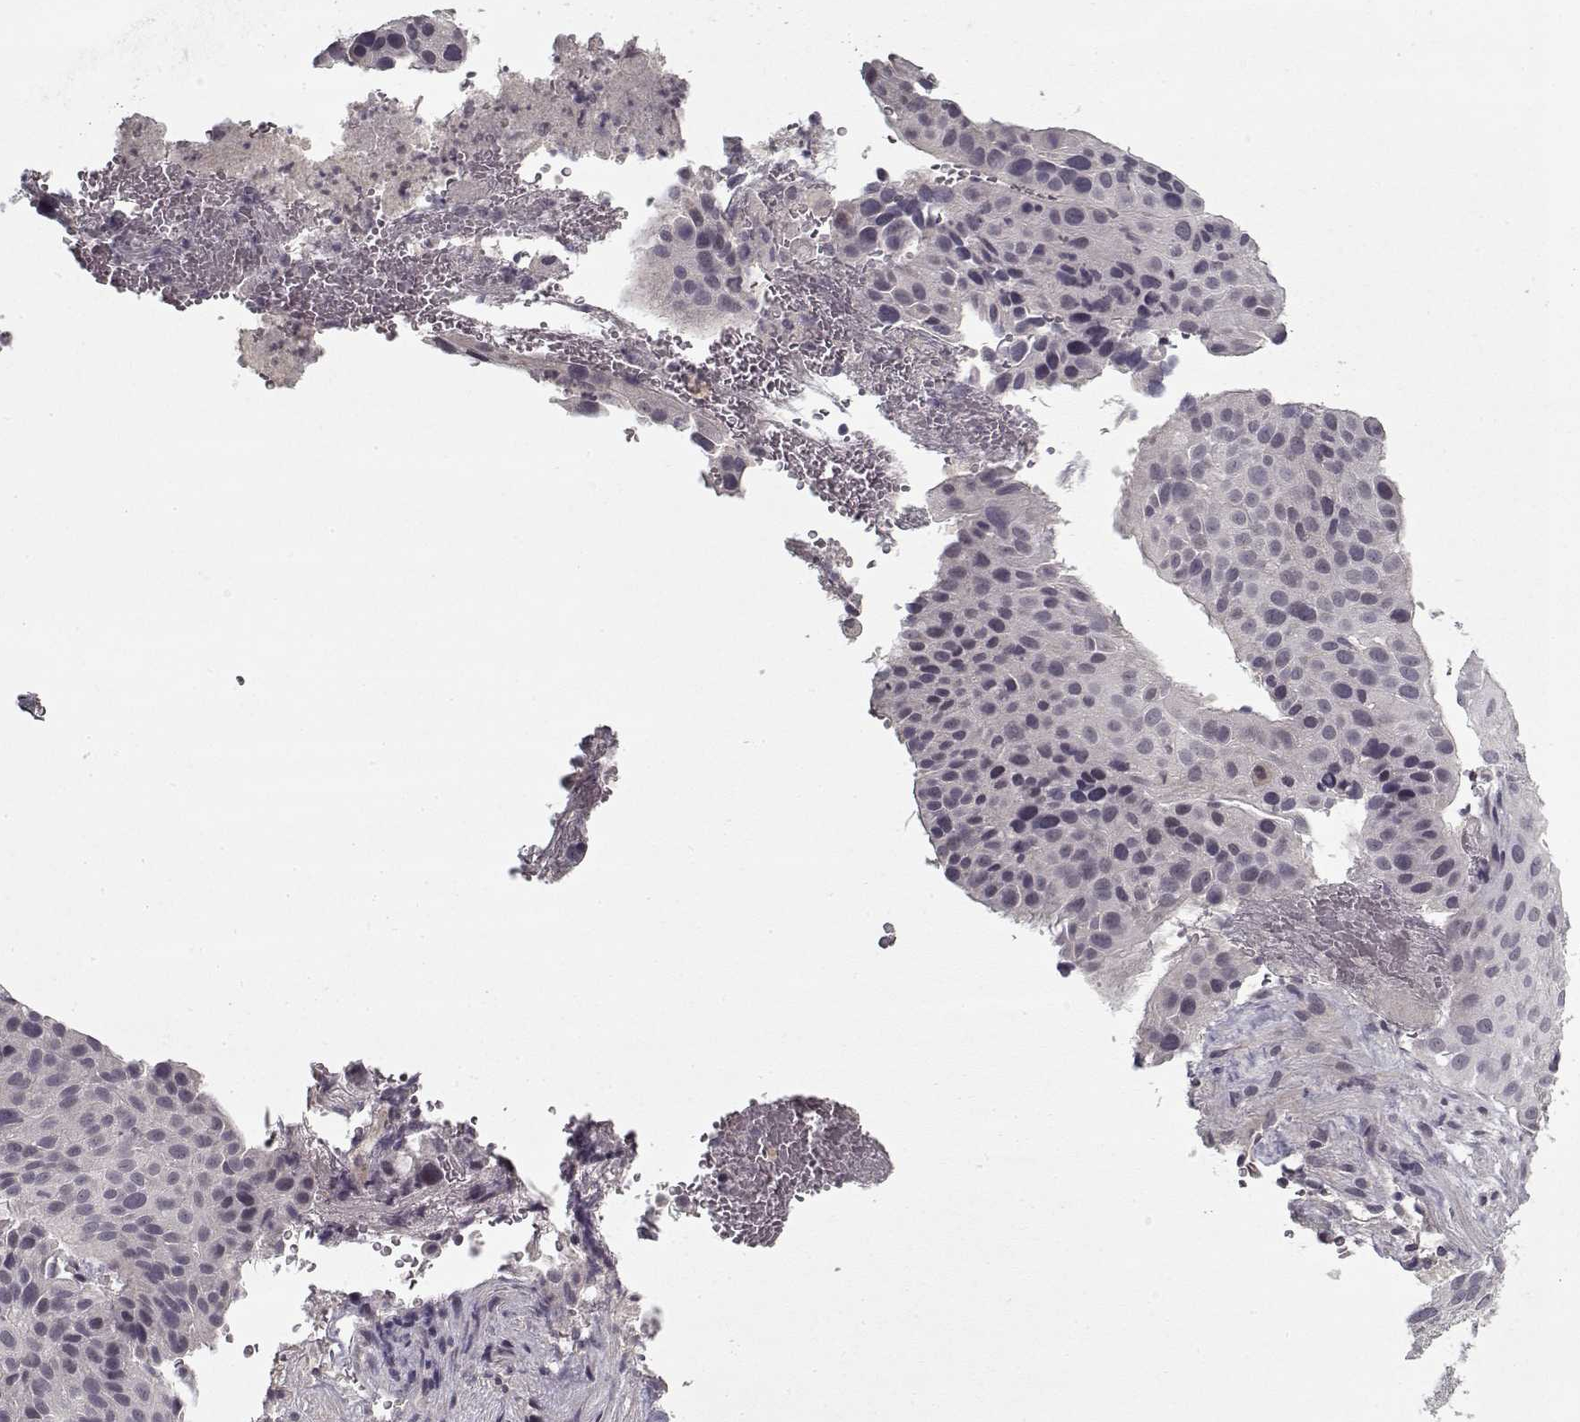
{"staining": {"intensity": "negative", "quantity": "none", "location": "none"}, "tissue": "cervical cancer", "cell_type": "Tumor cells", "image_type": "cancer", "snomed": [{"axis": "morphology", "description": "Squamous cell carcinoma, NOS"}, {"axis": "topography", "description": "Cervix"}], "caption": "Immunohistochemical staining of human cervical cancer (squamous cell carcinoma) shows no significant positivity in tumor cells. (DAB immunohistochemistry (IHC), high magnification).", "gene": "LAMA2", "patient": {"sex": "female", "age": 38}}